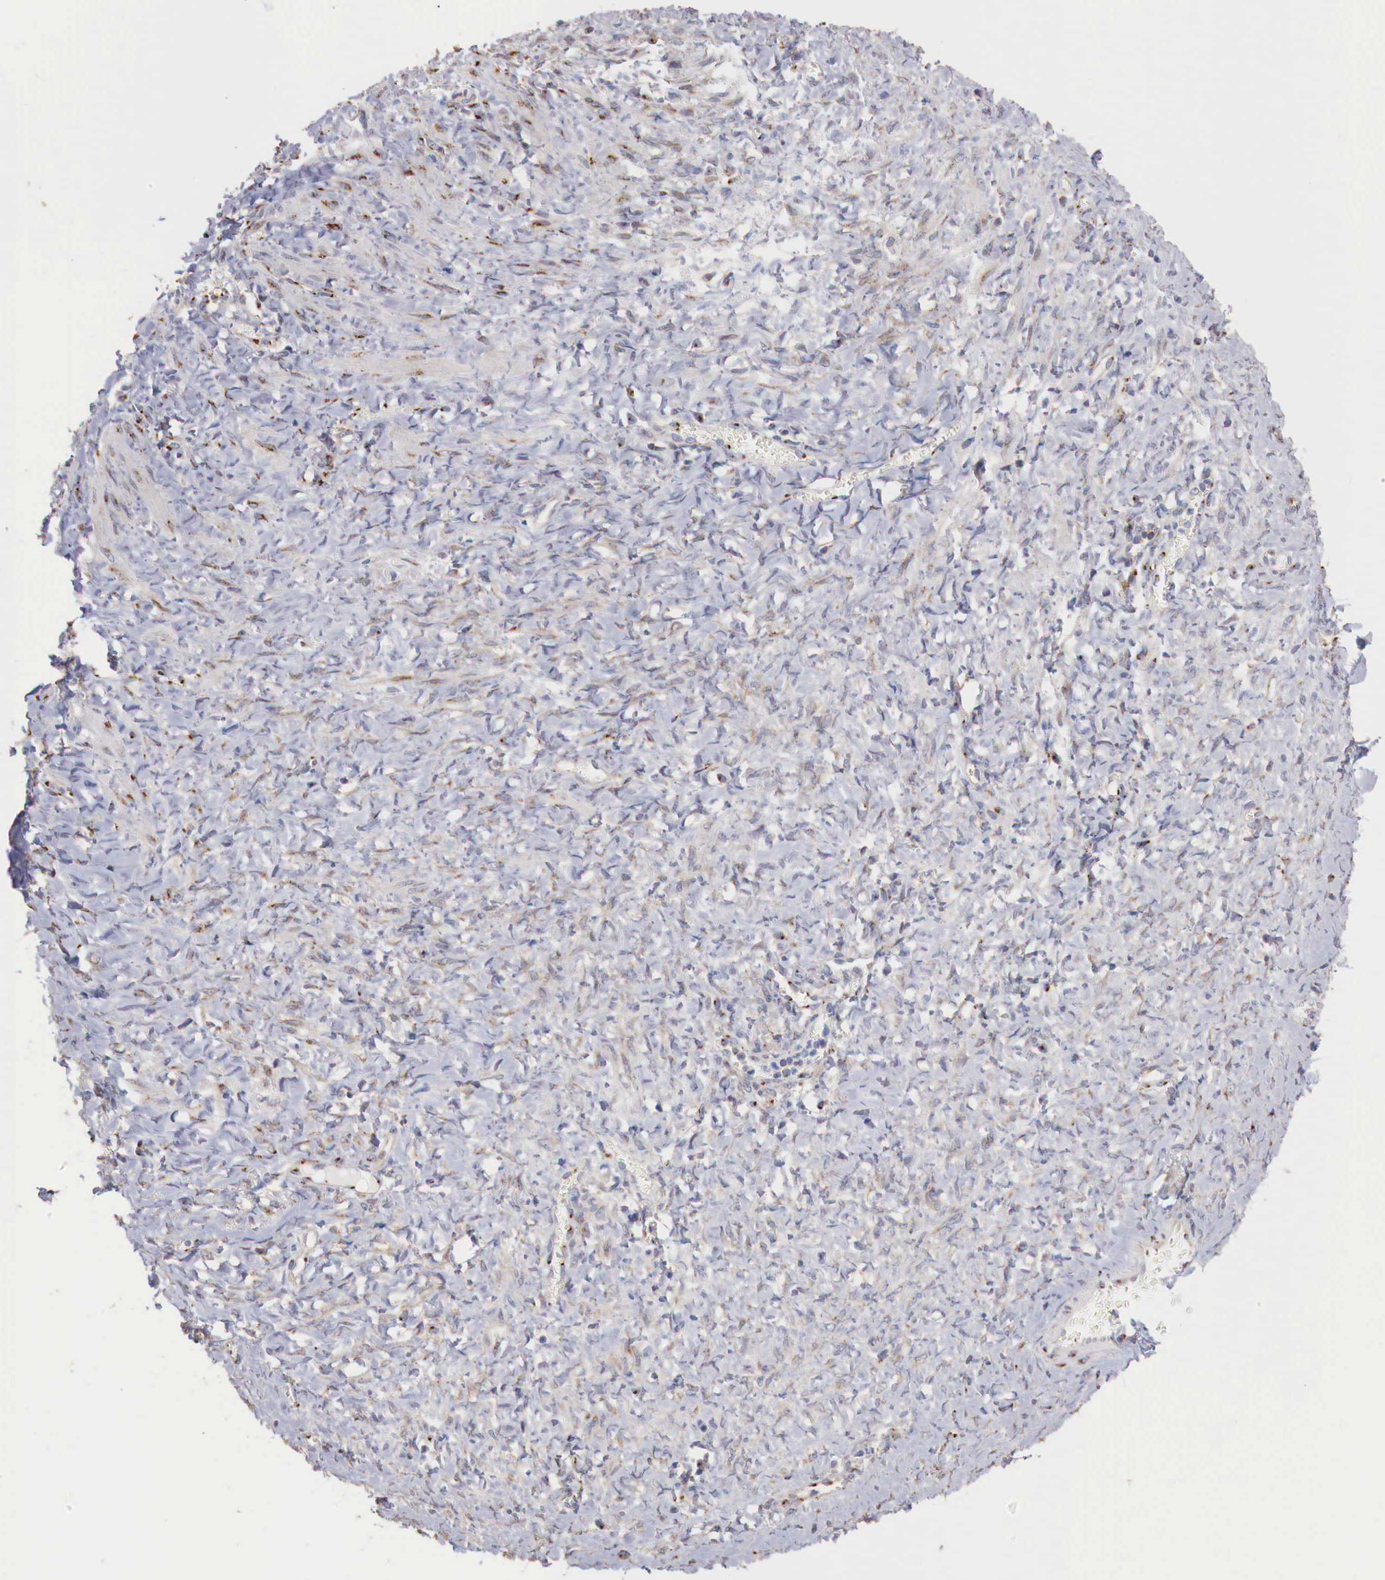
{"staining": {"intensity": "moderate", "quantity": "25%-75%", "location": "cytoplasmic/membranous"}, "tissue": "smooth muscle", "cell_type": "Smooth muscle cells", "image_type": "normal", "snomed": [{"axis": "morphology", "description": "Normal tissue, NOS"}, {"axis": "topography", "description": "Uterus"}], "caption": "Immunohistochemical staining of unremarkable human smooth muscle demonstrates 25%-75% levels of moderate cytoplasmic/membranous protein positivity in about 25%-75% of smooth muscle cells.", "gene": "SYAP1", "patient": {"sex": "female", "age": 56}}